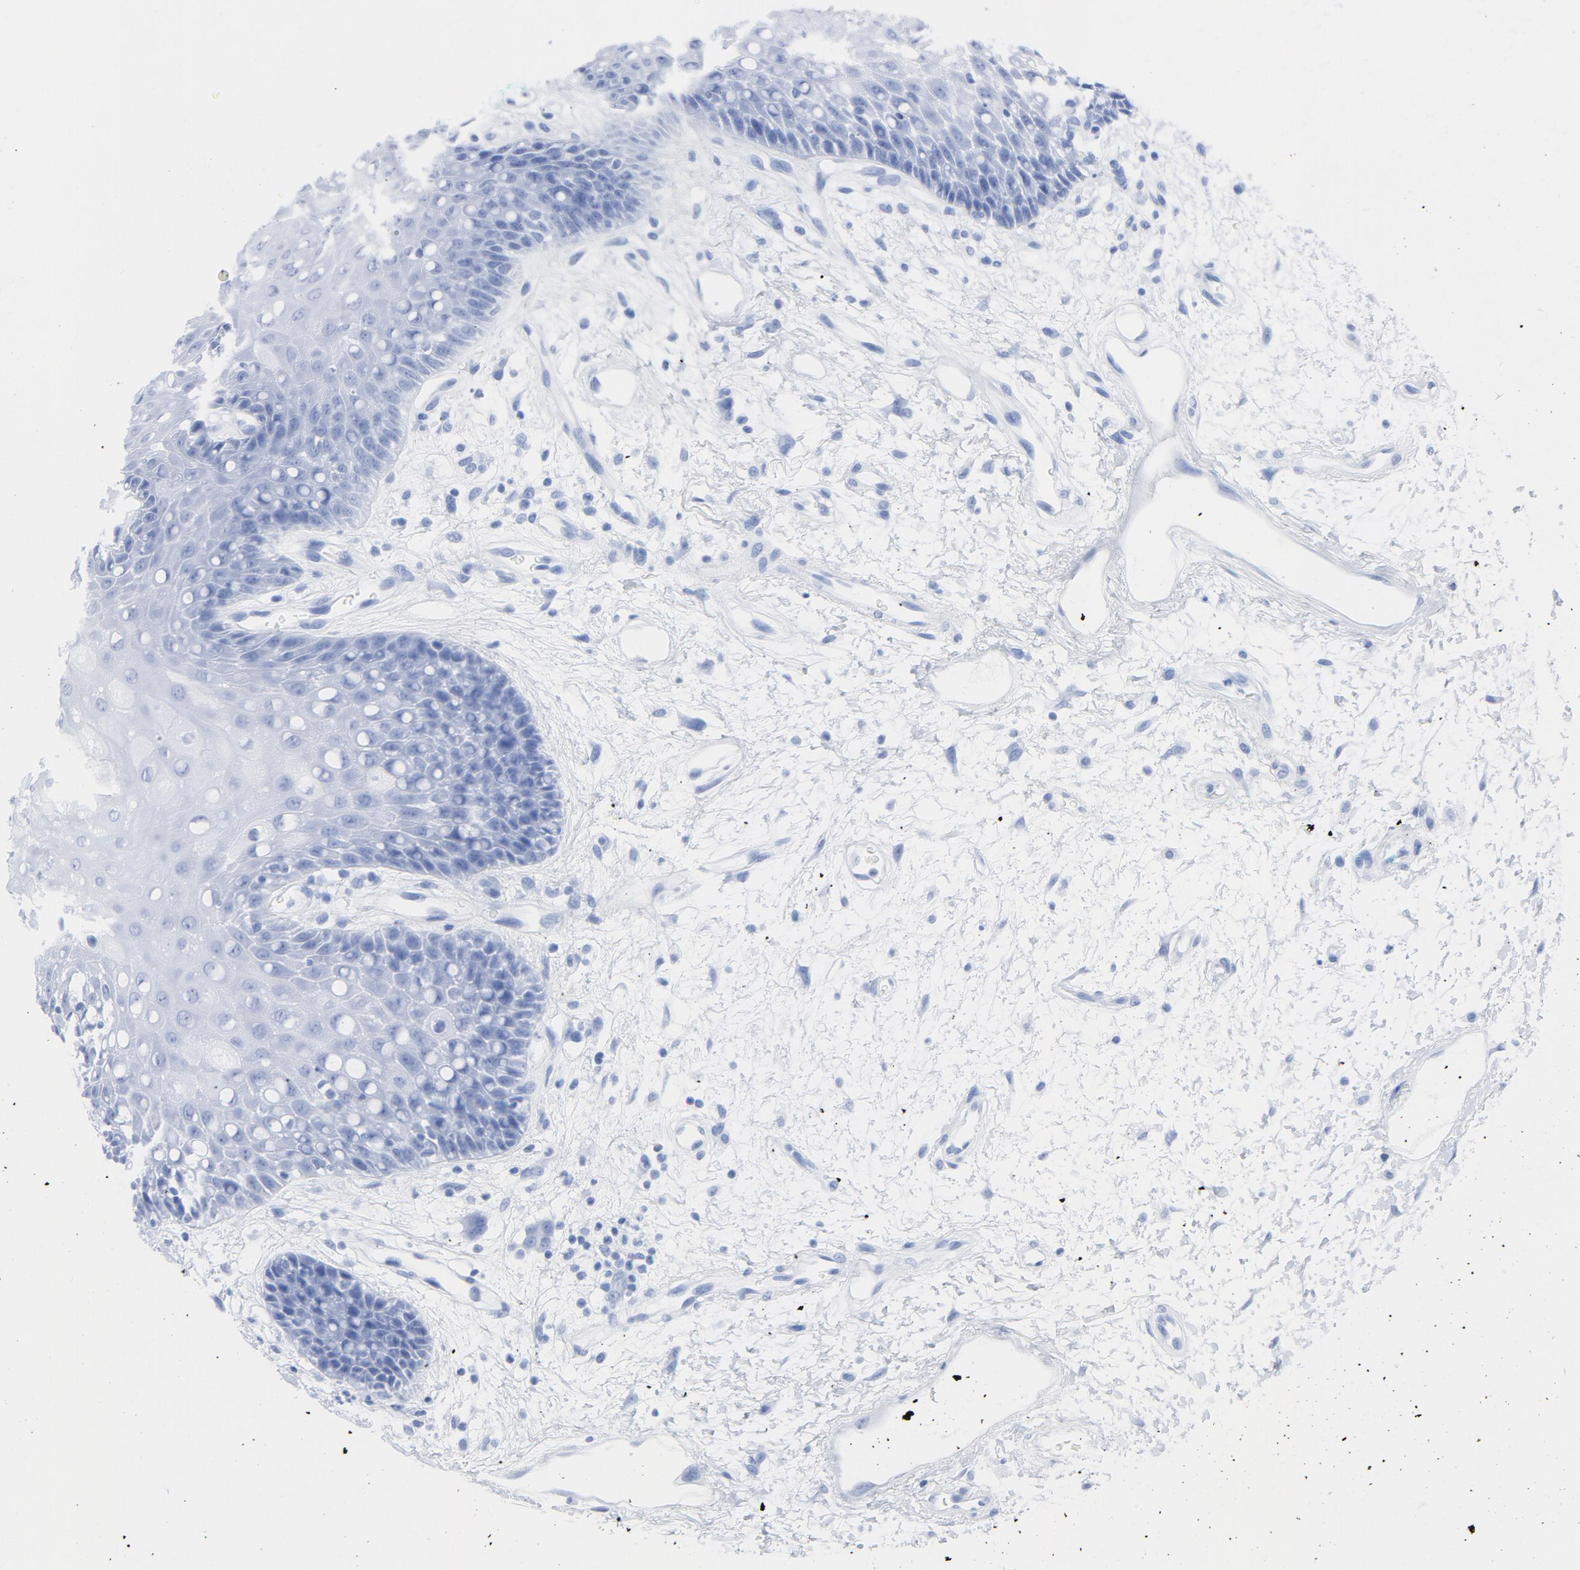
{"staining": {"intensity": "negative", "quantity": "none", "location": "none"}, "tissue": "oral mucosa", "cell_type": "Squamous epithelial cells", "image_type": "normal", "snomed": [{"axis": "morphology", "description": "Normal tissue, NOS"}, {"axis": "morphology", "description": "Squamous cell carcinoma, NOS"}, {"axis": "topography", "description": "Skeletal muscle"}, {"axis": "topography", "description": "Oral tissue"}, {"axis": "topography", "description": "Head-Neck"}], "caption": "DAB (3,3'-diaminobenzidine) immunohistochemical staining of unremarkable human oral mucosa exhibits no significant positivity in squamous epithelial cells. The staining was performed using DAB to visualize the protein expression in brown, while the nuclei were stained in blue with hematoxylin (Magnification: 20x).", "gene": "NFIC", "patient": {"sex": "female", "age": 84}}